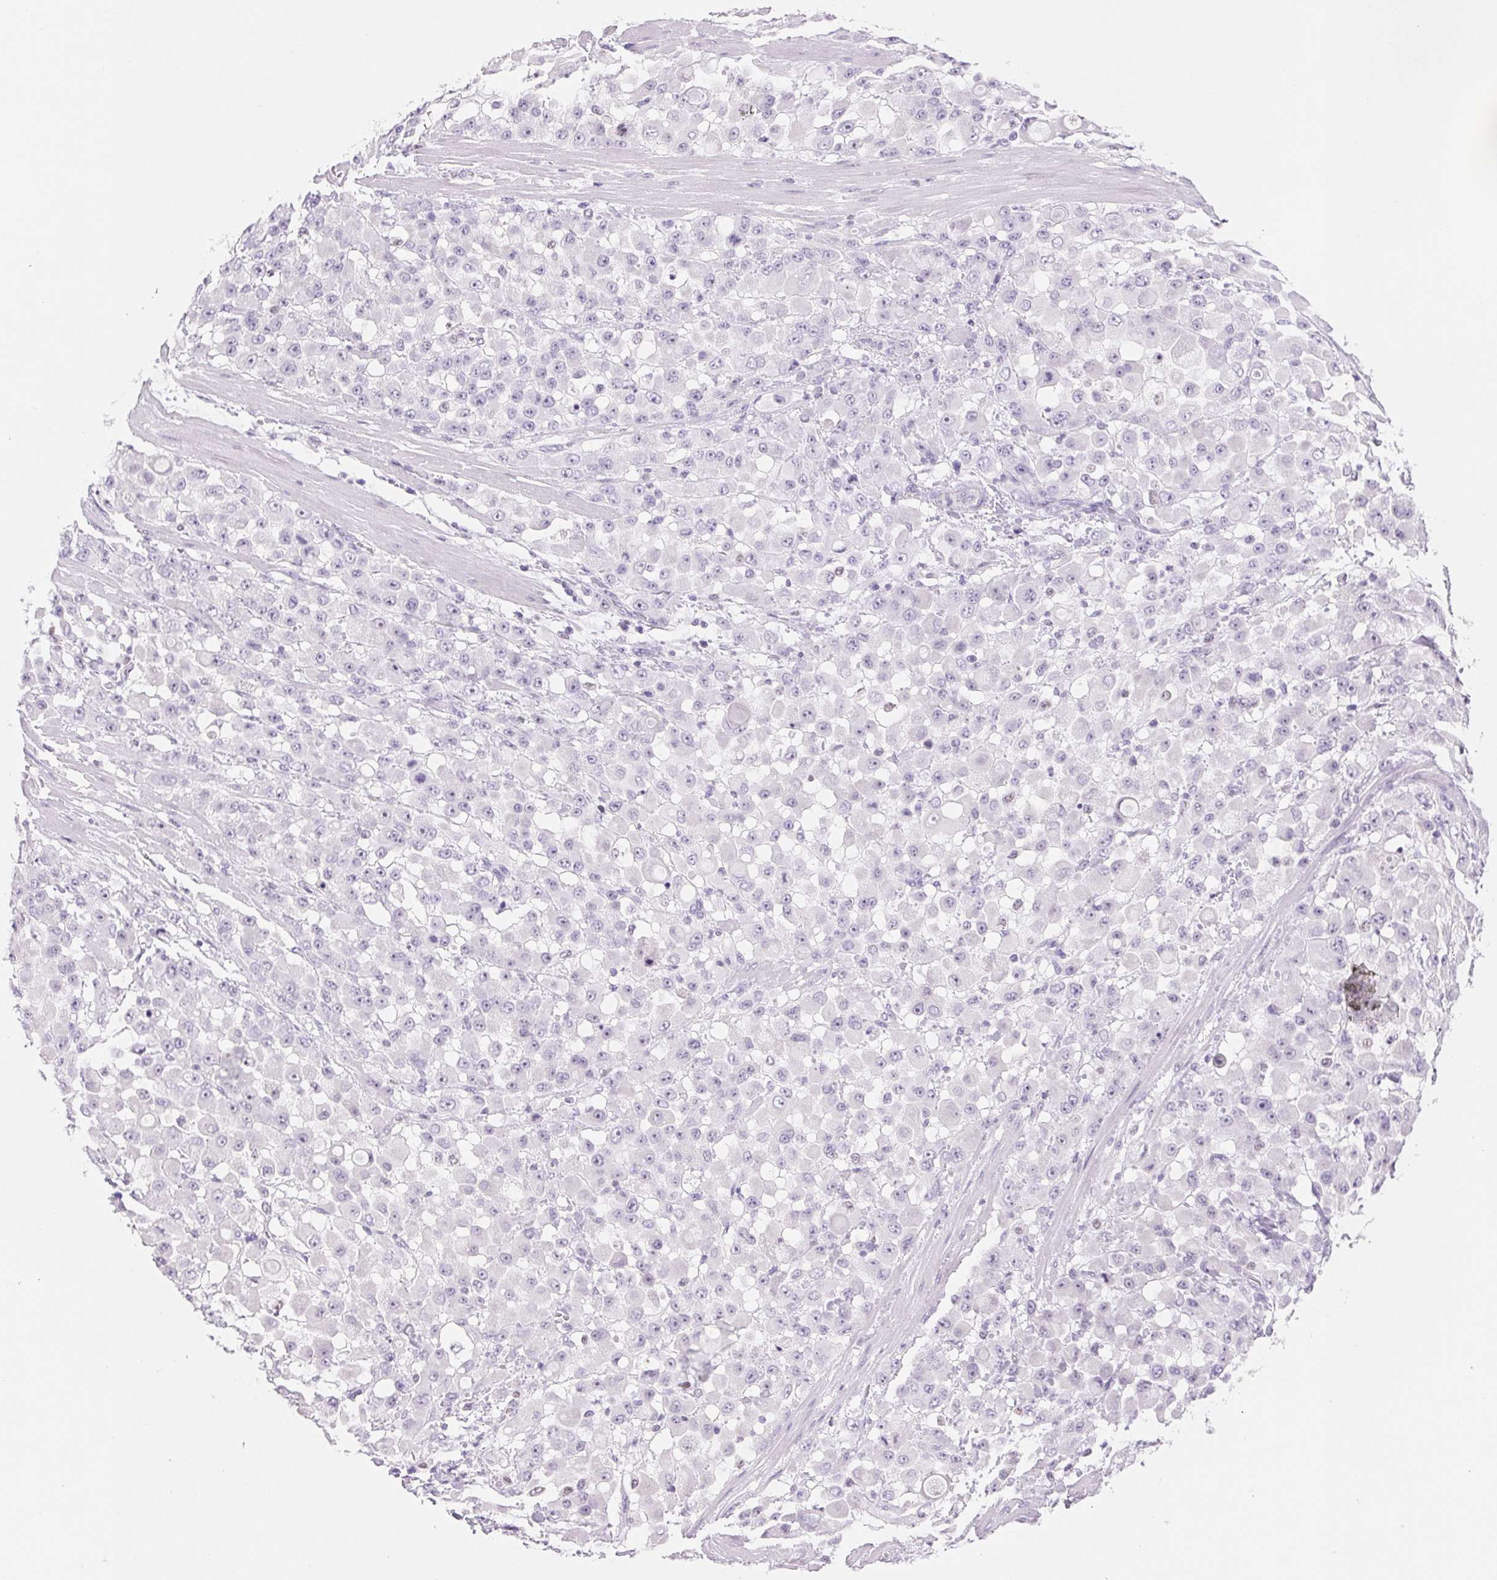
{"staining": {"intensity": "negative", "quantity": "none", "location": "none"}, "tissue": "stomach cancer", "cell_type": "Tumor cells", "image_type": "cancer", "snomed": [{"axis": "morphology", "description": "Adenocarcinoma, NOS"}, {"axis": "topography", "description": "Stomach"}], "caption": "A high-resolution image shows IHC staining of stomach adenocarcinoma, which reveals no significant expression in tumor cells.", "gene": "ASGR2", "patient": {"sex": "female", "age": 76}}